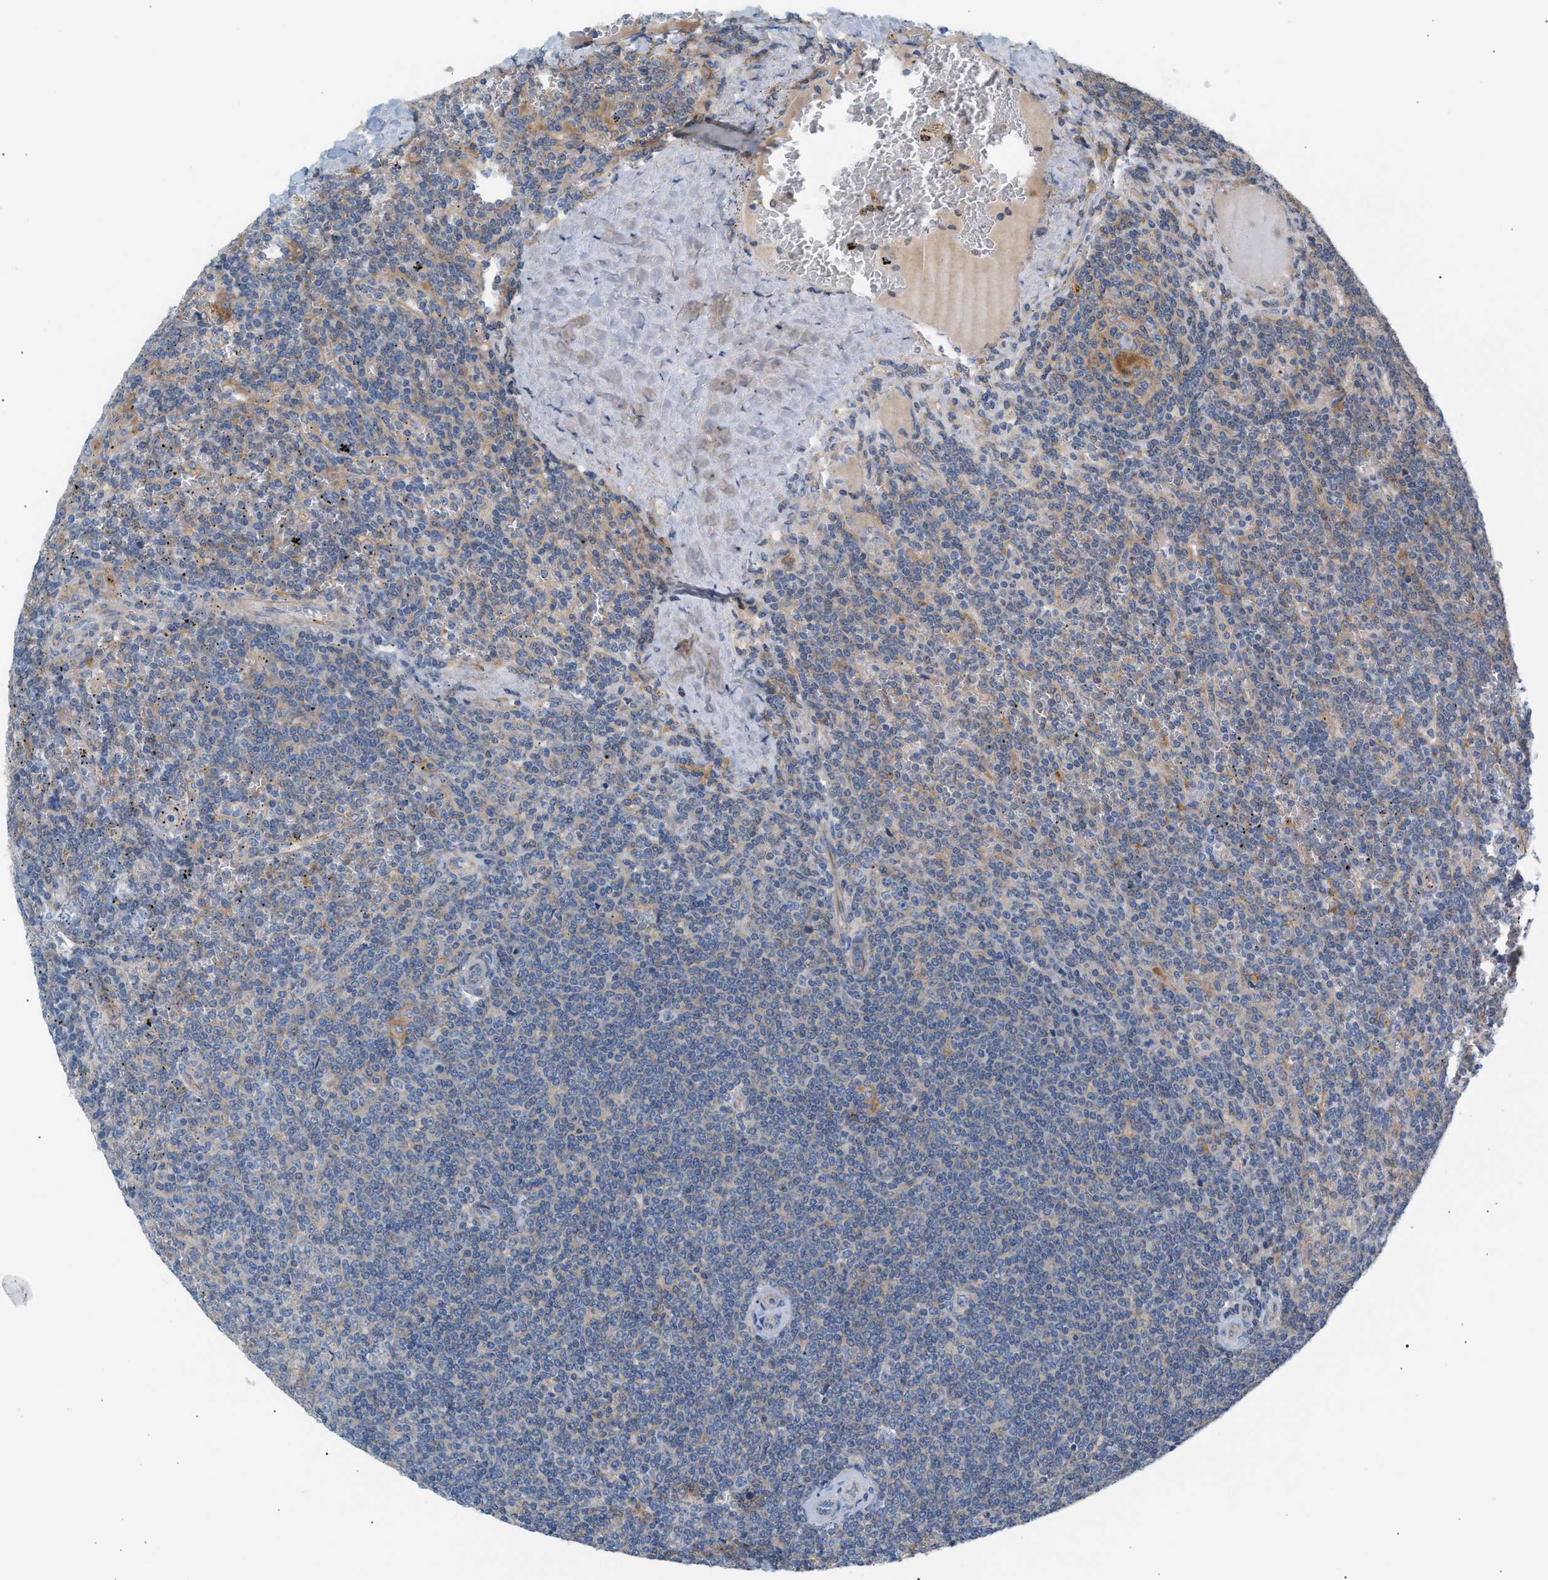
{"staining": {"intensity": "negative", "quantity": "none", "location": "none"}, "tissue": "lymphoma", "cell_type": "Tumor cells", "image_type": "cancer", "snomed": [{"axis": "morphology", "description": "Malignant lymphoma, non-Hodgkin's type, Low grade"}, {"axis": "topography", "description": "Spleen"}], "caption": "This is a histopathology image of immunohistochemistry (IHC) staining of lymphoma, which shows no expression in tumor cells. (Brightfield microscopy of DAB immunohistochemistry (IHC) at high magnification).", "gene": "LRCH1", "patient": {"sex": "female", "age": 19}}